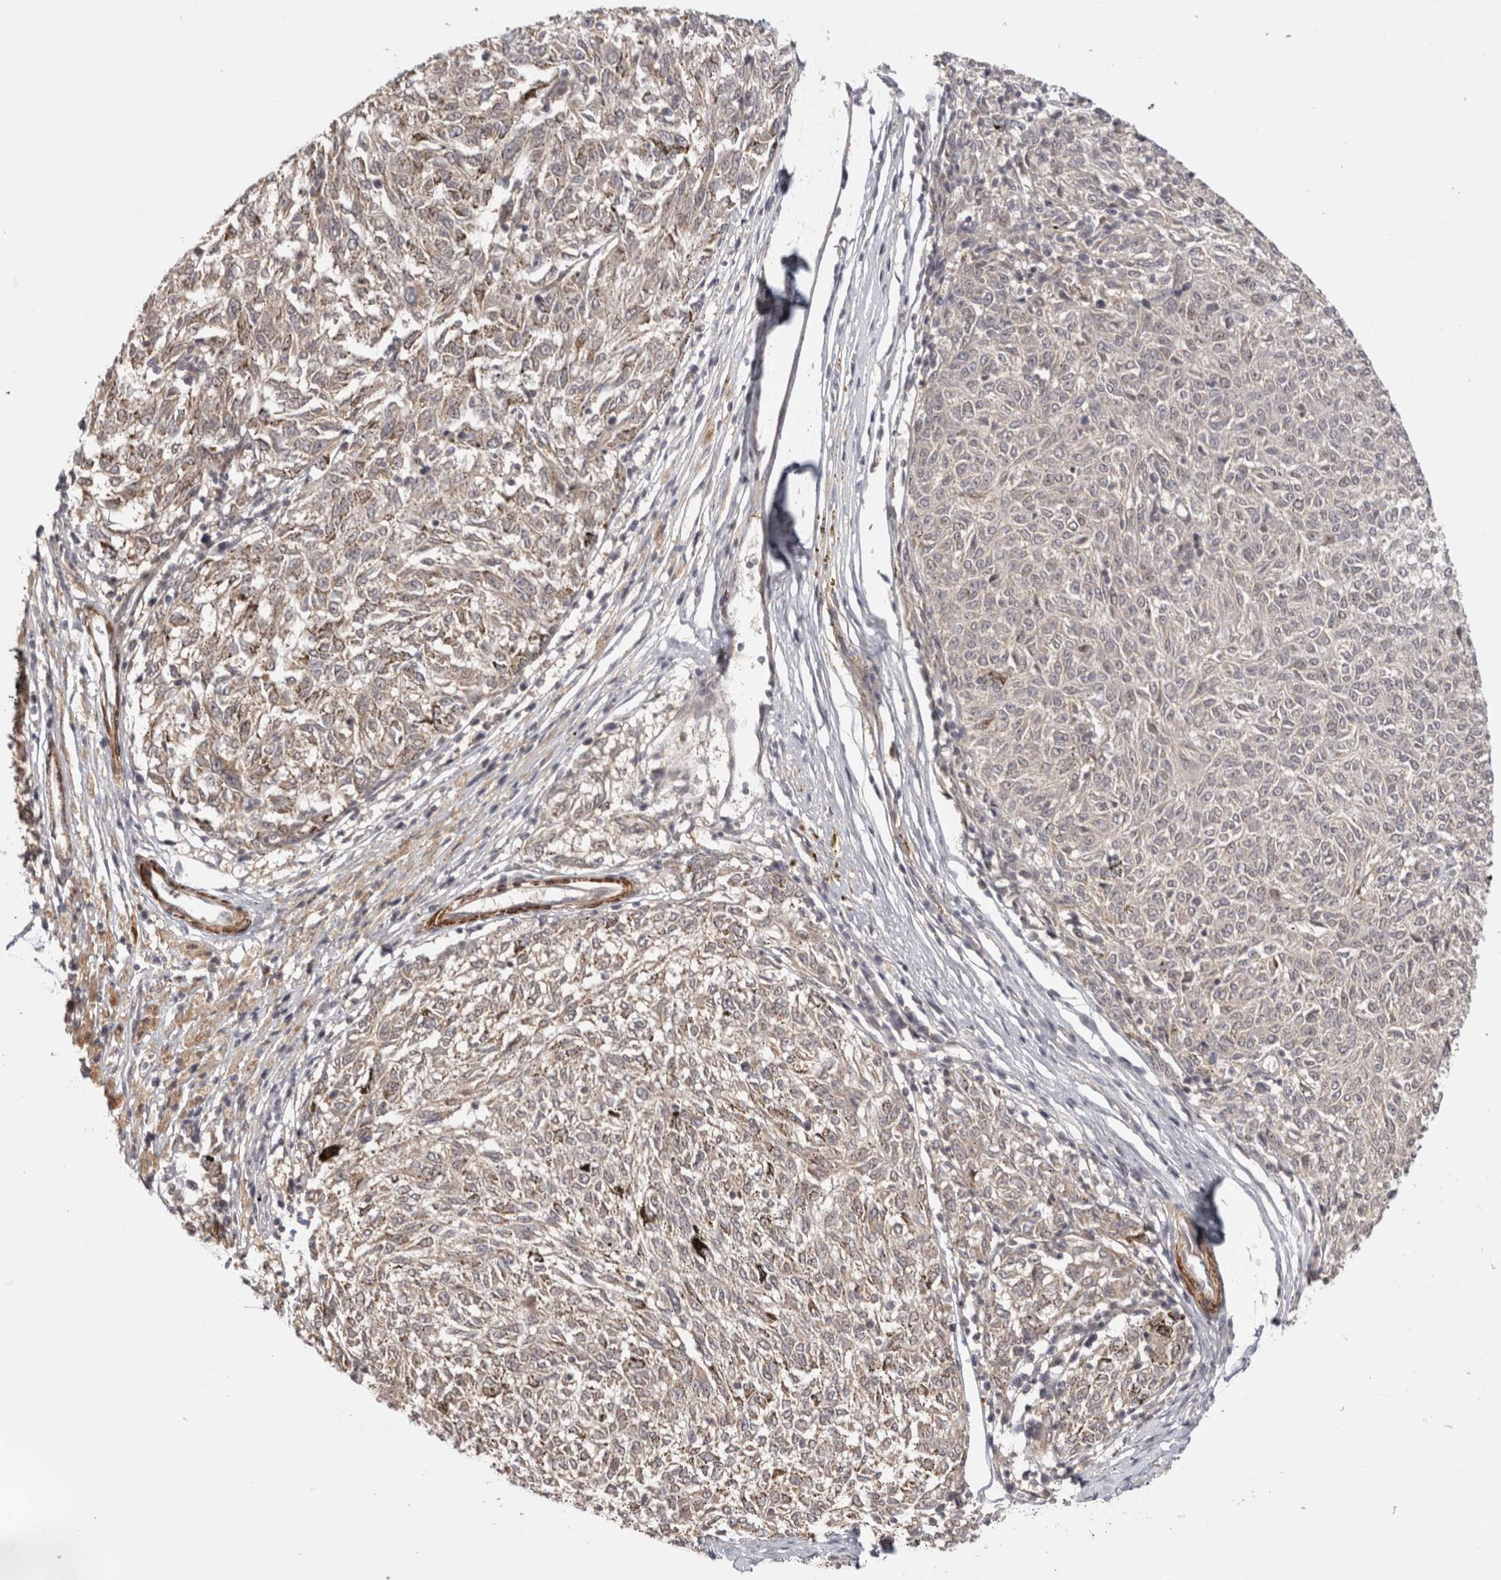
{"staining": {"intensity": "weak", "quantity": "25%-75%", "location": "cytoplasmic/membranous"}, "tissue": "melanoma", "cell_type": "Tumor cells", "image_type": "cancer", "snomed": [{"axis": "morphology", "description": "Malignant melanoma, NOS"}, {"axis": "topography", "description": "Skin"}], "caption": "Human melanoma stained with a brown dye shows weak cytoplasmic/membranous positive positivity in about 25%-75% of tumor cells.", "gene": "ZNF318", "patient": {"sex": "female", "age": 72}}